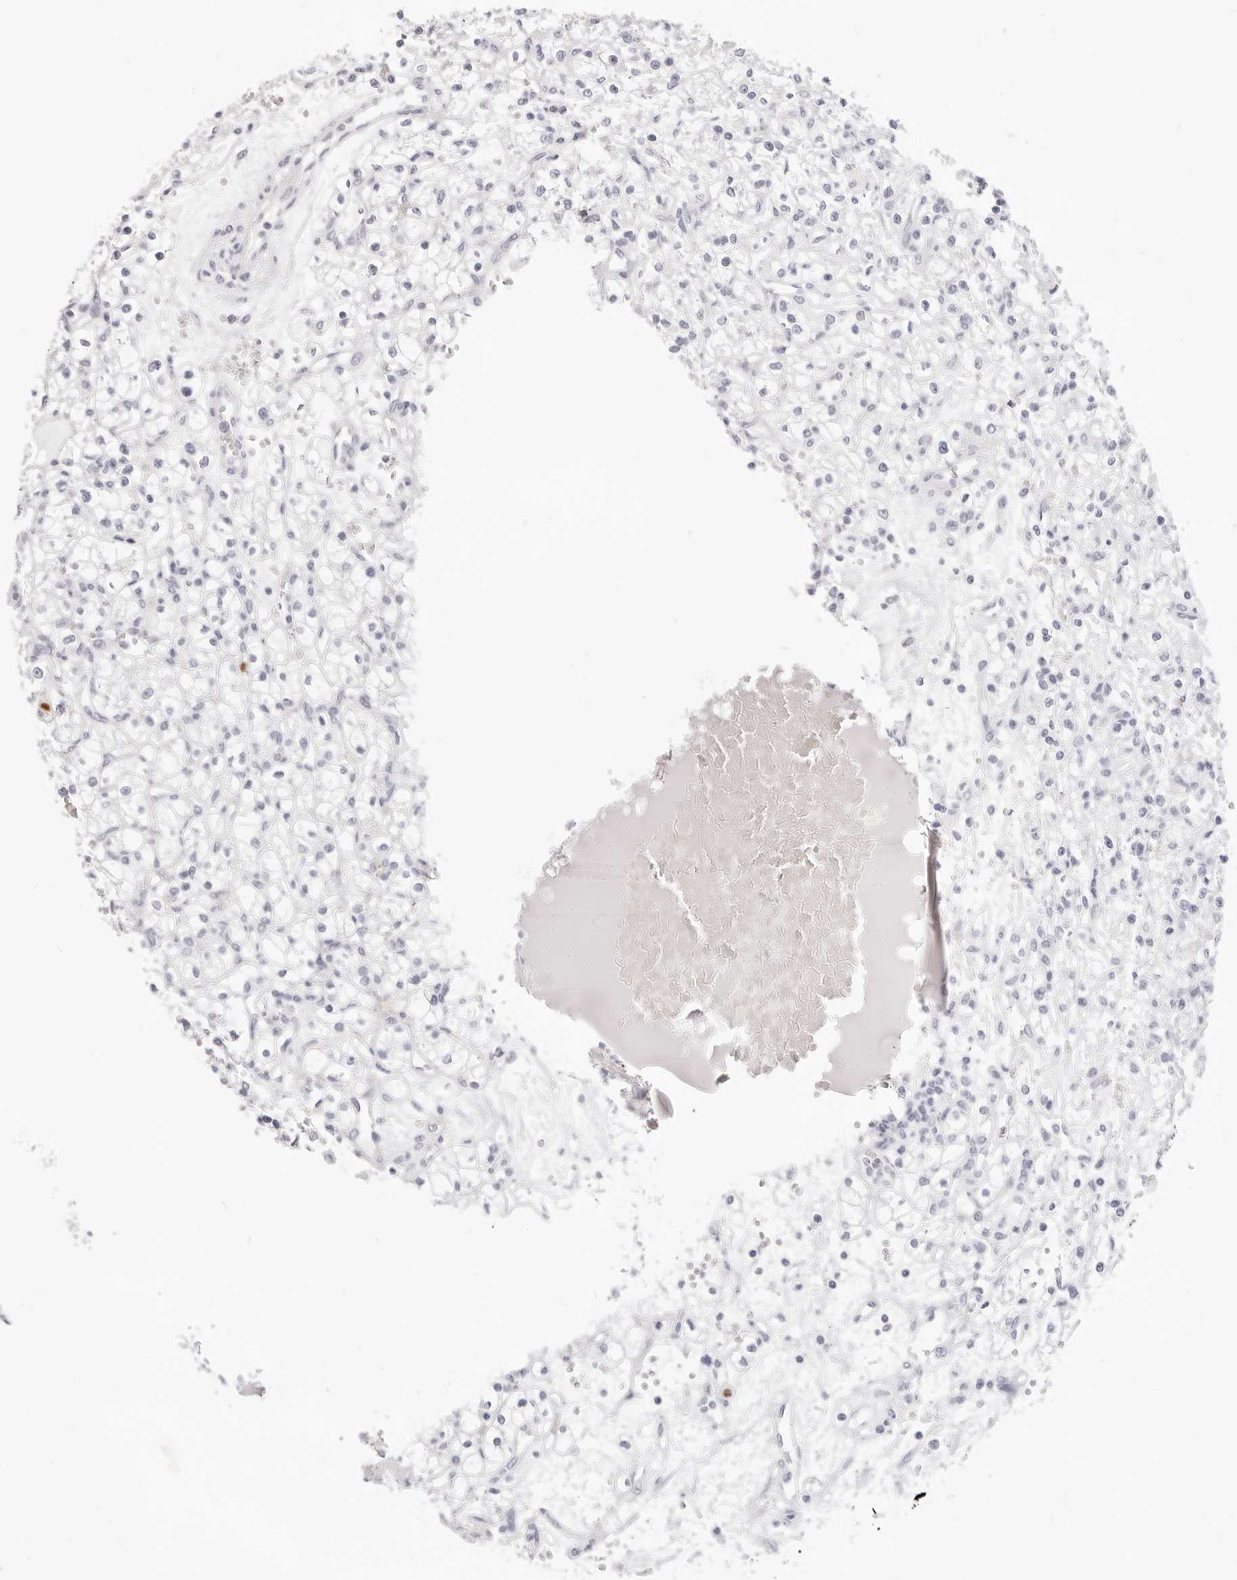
{"staining": {"intensity": "negative", "quantity": "none", "location": "none"}, "tissue": "renal cancer", "cell_type": "Tumor cells", "image_type": "cancer", "snomed": [{"axis": "morphology", "description": "Adenocarcinoma, NOS"}, {"axis": "topography", "description": "Kidney"}], "caption": "The image shows no significant positivity in tumor cells of renal cancer.", "gene": "CAMP", "patient": {"sex": "female", "age": 59}}